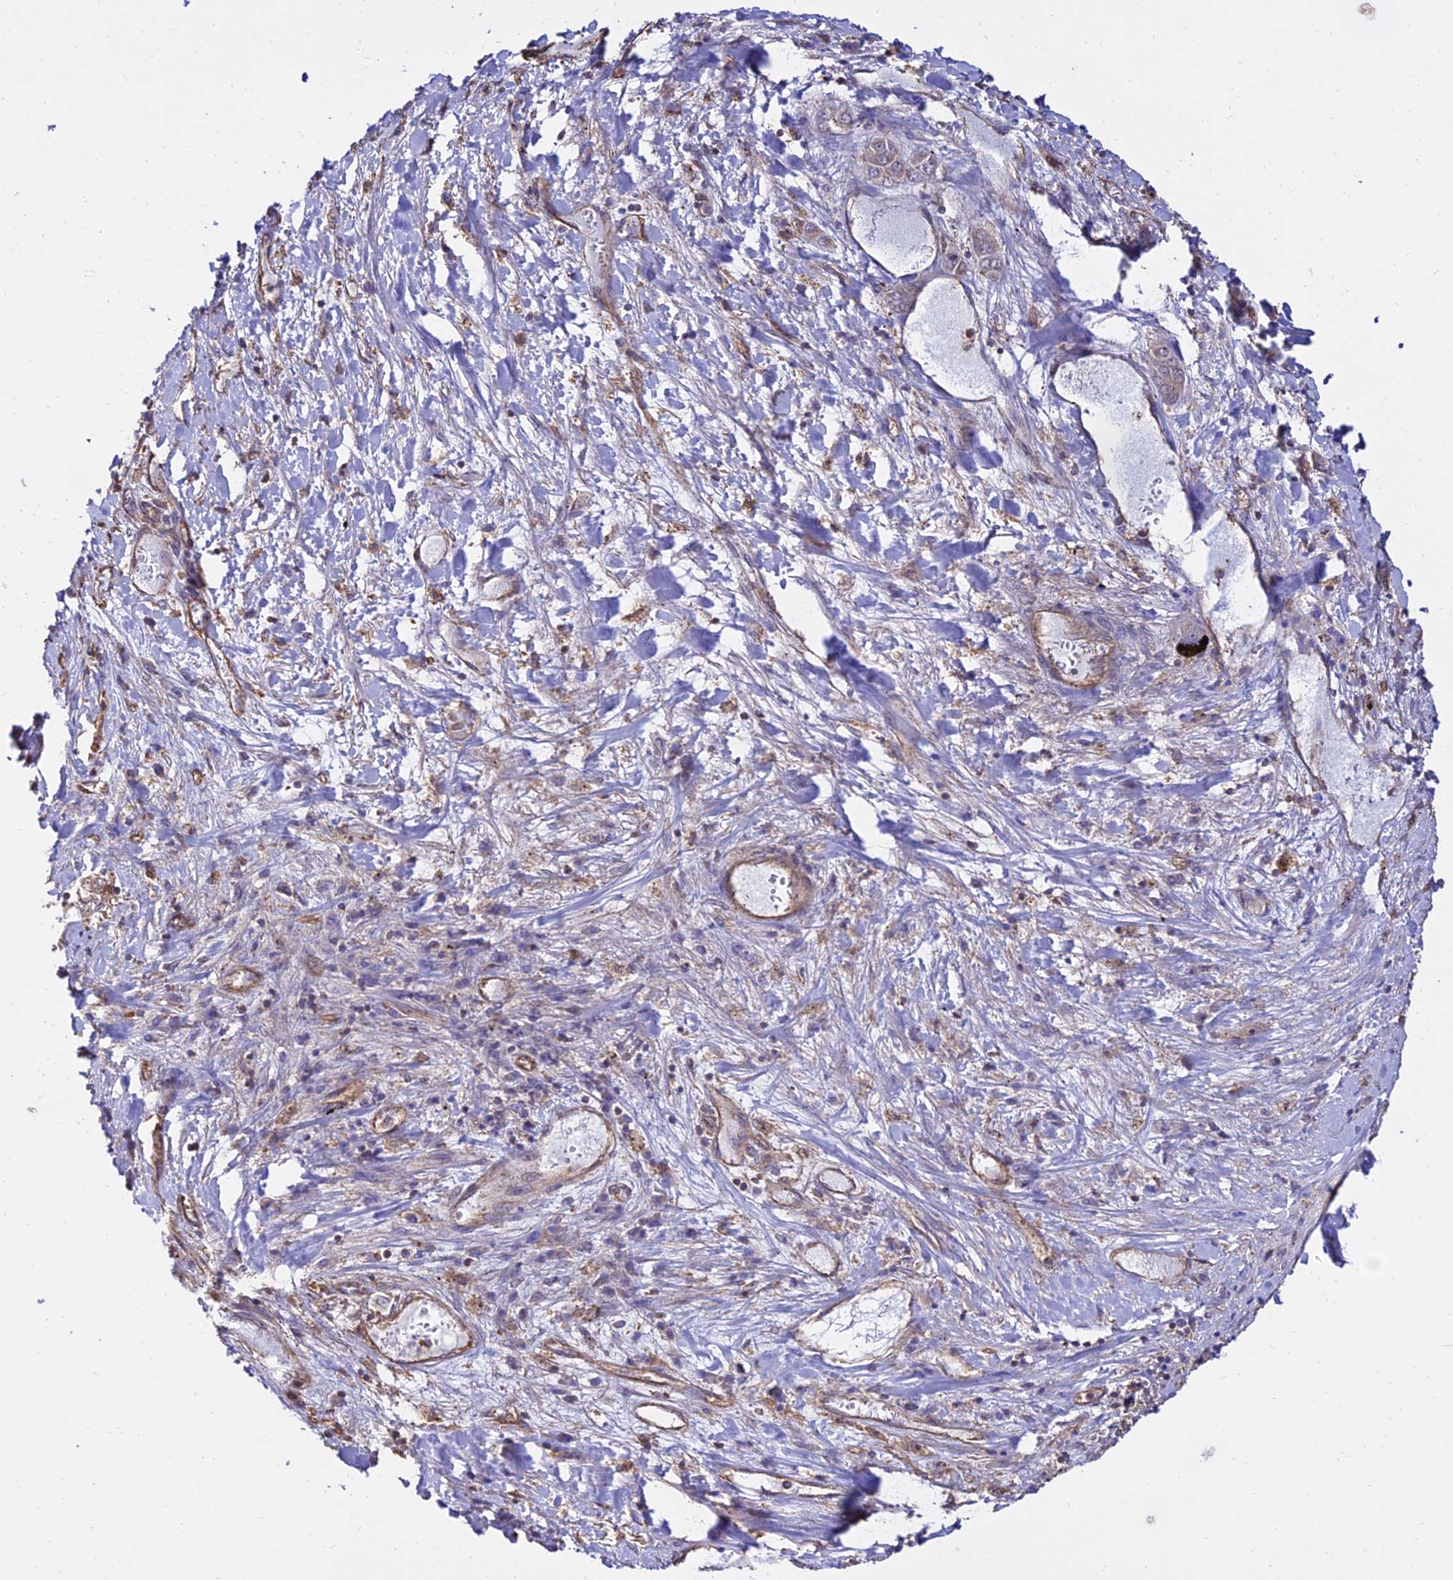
{"staining": {"intensity": "weak", "quantity": "<25%", "location": "cytoplasmic/membranous"}, "tissue": "liver cancer", "cell_type": "Tumor cells", "image_type": "cancer", "snomed": [{"axis": "morphology", "description": "Carcinoma, Hepatocellular, NOS"}, {"axis": "topography", "description": "Liver"}], "caption": "A histopathology image of liver cancer (hepatocellular carcinoma) stained for a protein demonstrates no brown staining in tumor cells.", "gene": "CALM2", "patient": {"sex": "female", "age": 73}}